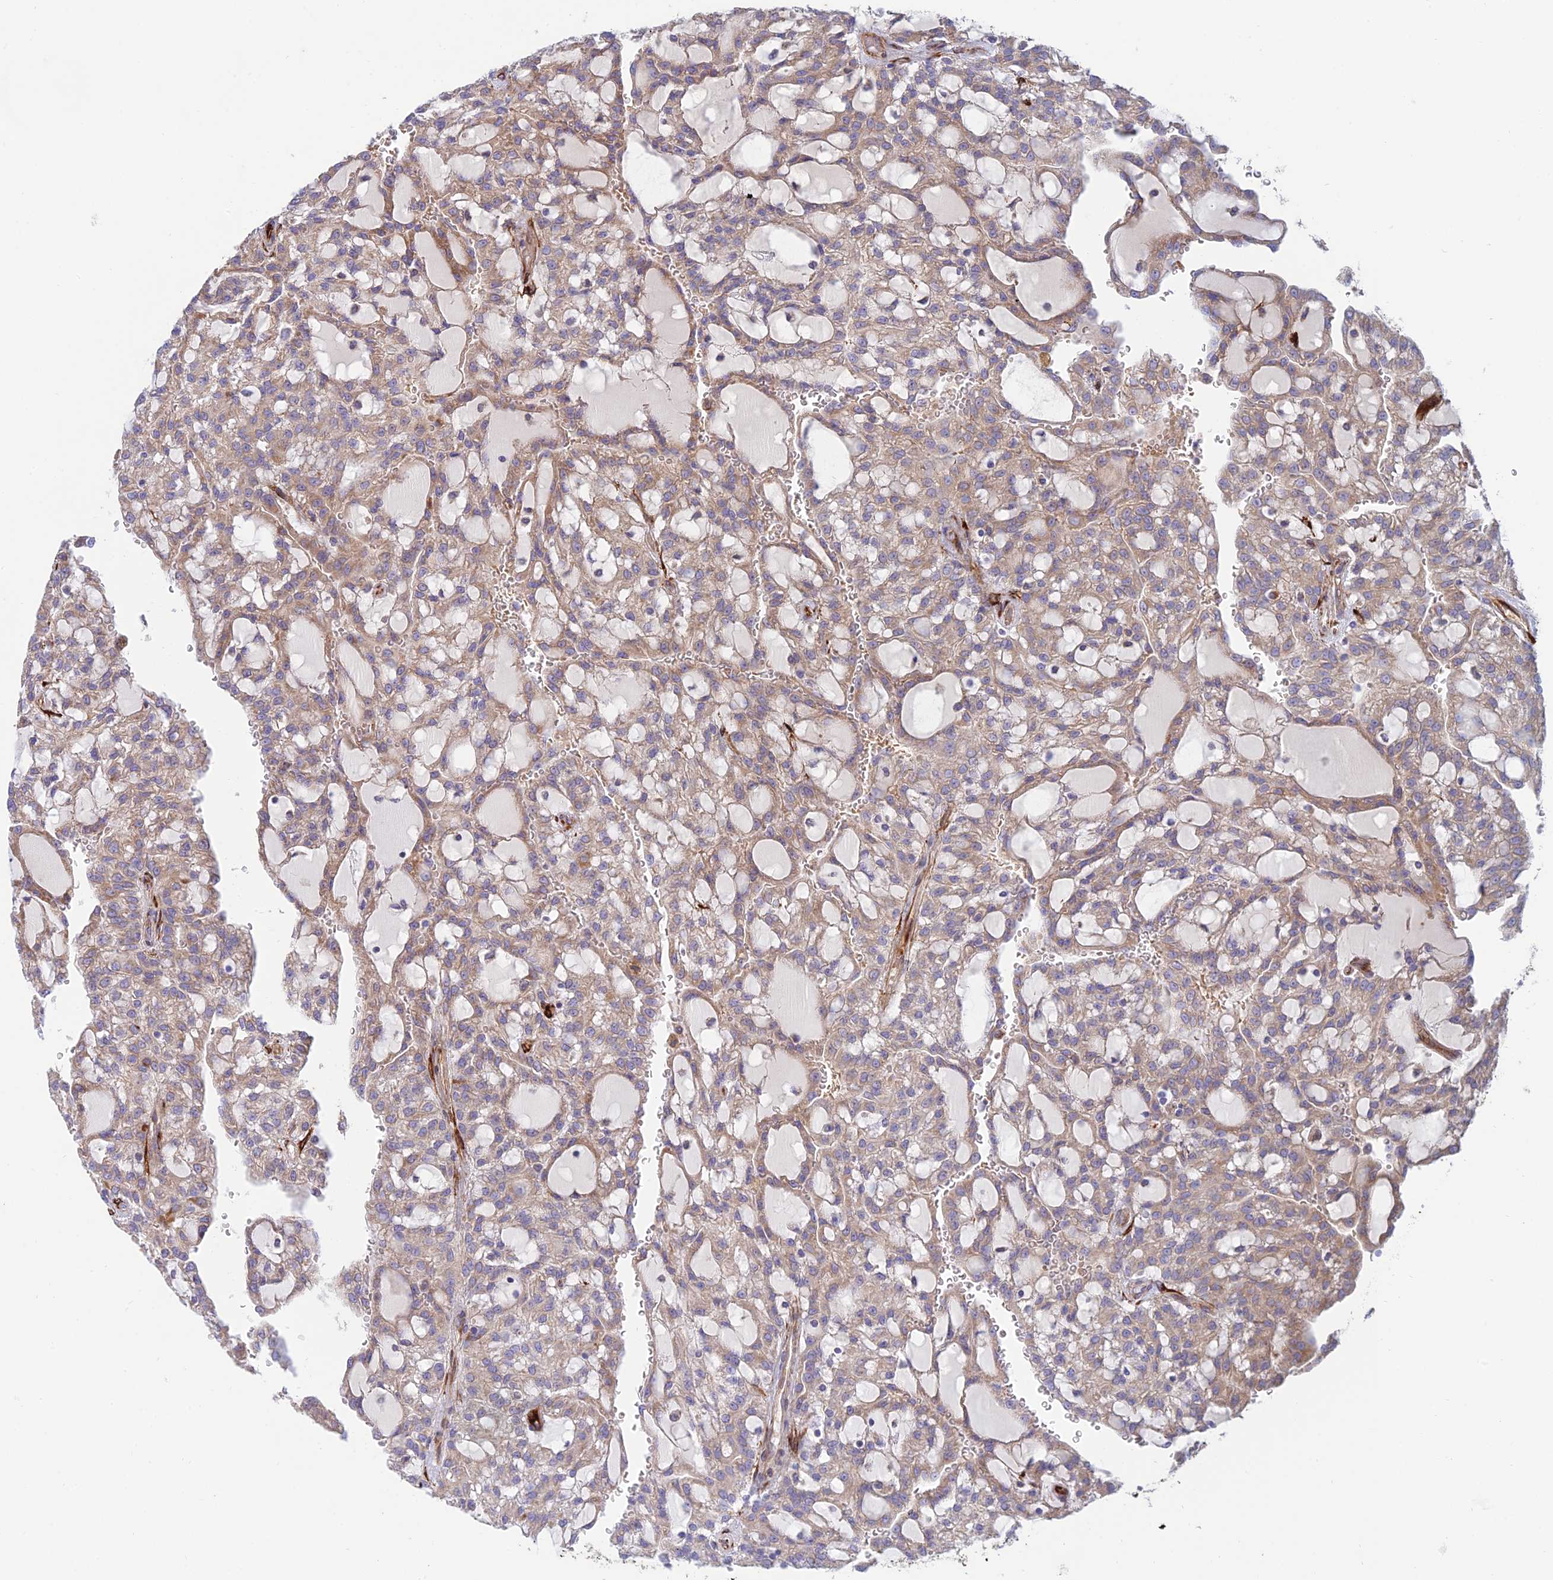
{"staining": {"intensity": "weak", "quantity": "25%-75%", "location": "cytoplasmic/membranous"}, "tissue": "renal cancer", "cell_type": "Tumor cells", "image_type": "cancer", "snomed": [{"axis": "morphology", "description": "Adenocarcinoma, NOS"}, {"axis": "topography", "description": "Kidney"}], "caption": "Brown immunohistochemical staining in renal adenocarcinoma shows weak cytoplasmic/membranous positivity in approximately 25%-75% of tumor cells. (DAB (3,3'-diaminobenzidine) = brown stain, brightfield microscopy at high magnification).", "gene": "RCN3", "patient": {"sex": "male", "age": 63}}